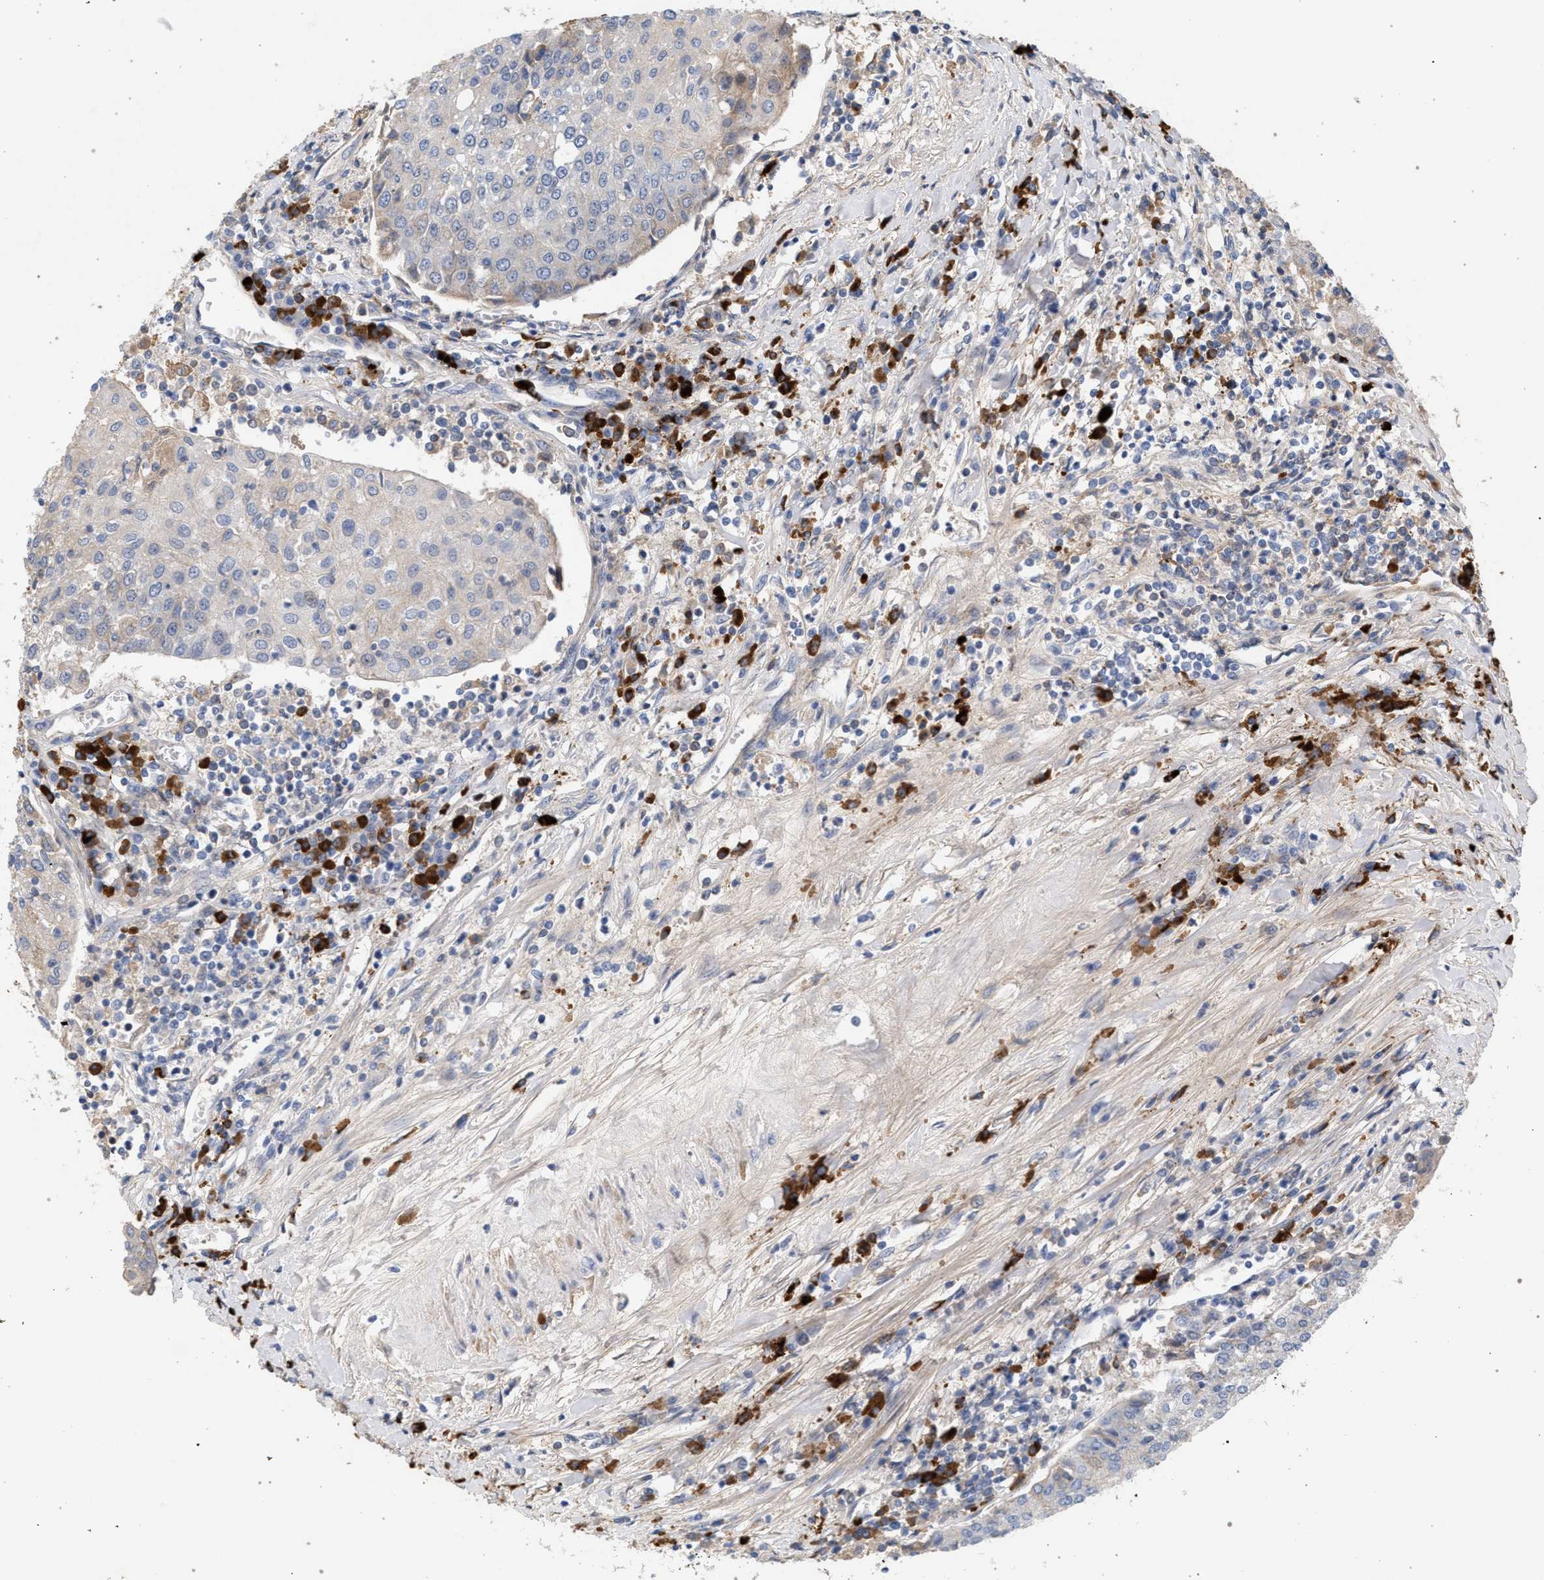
{"staining": {"intensity": "negative", "quantity": "none", "location": "none"}, "tissue": "urothelial cancer", "cell_type": "Tumor cells", "image_type": "cancer", "snomed": [{"axis": "morphology", "description": "Urothelial carcinoma, High grade"}, {"axis": "topography", "description": "Urinary bladder"}], "caption": "DAB (3,3'-diaminobenzidine) immunohistochemical staining of urothelial cancer exhibits no significant staining in tumor cells.", "gene": "MAMDC2", "patient": {"sex": "female", "age": 85}}